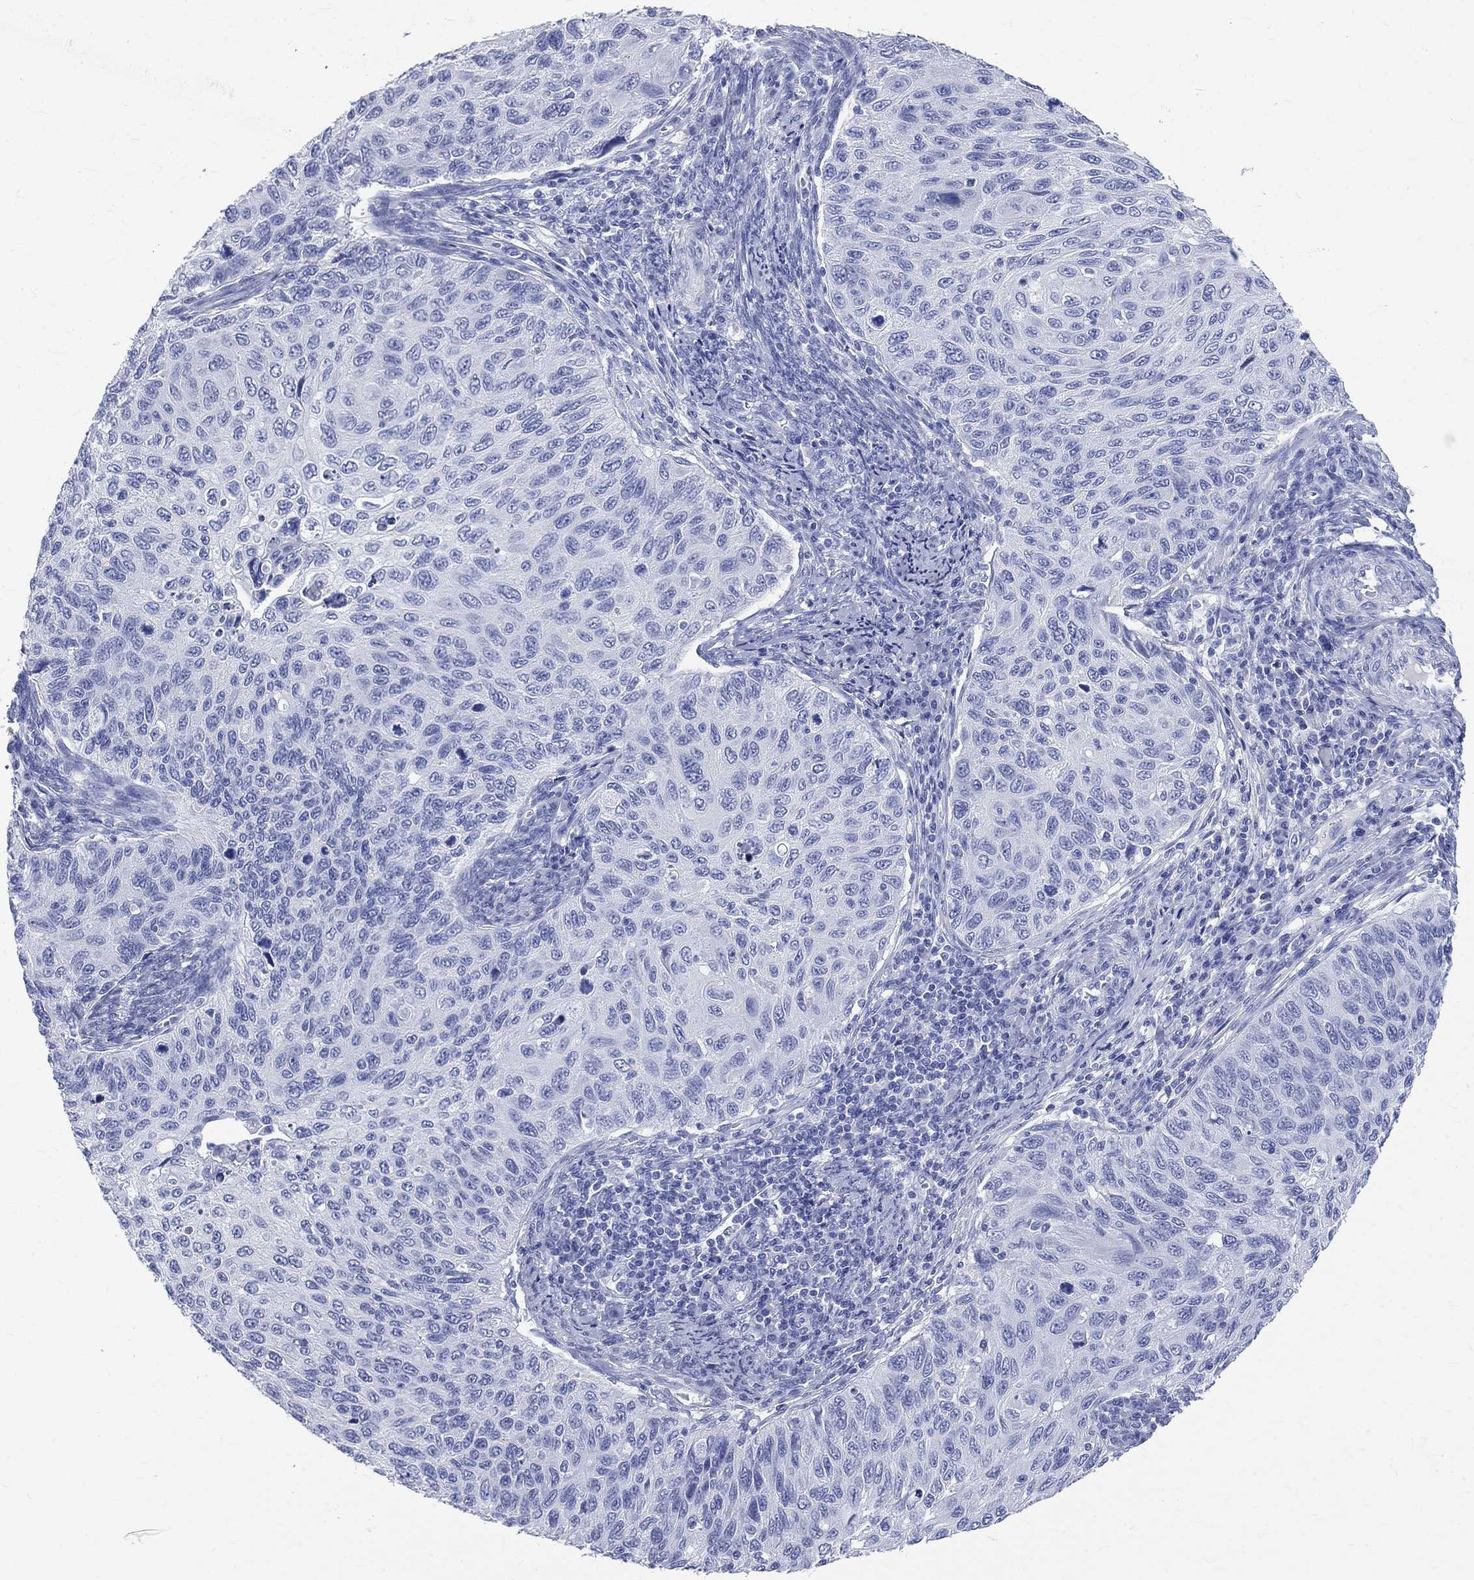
{"staining": {"intensity": "negative", "quantity": "none", "location": "none"}, "tissue": "cervical cancer", "cell_type": "Tumor cells", "image_type": "cancer", "snomed": [{"axis": "morphology", "description": "Squamous cell carcinoma, NOS"}, {"axis": "topography", "description": "Cervix"}], "caption": "Histopathology image shows no significant protein positivity in tumor cells of cervical cancer (squamous cell carcinoma).", "gene": "SYP", "patient": {"sex": "female", "age": 70}}